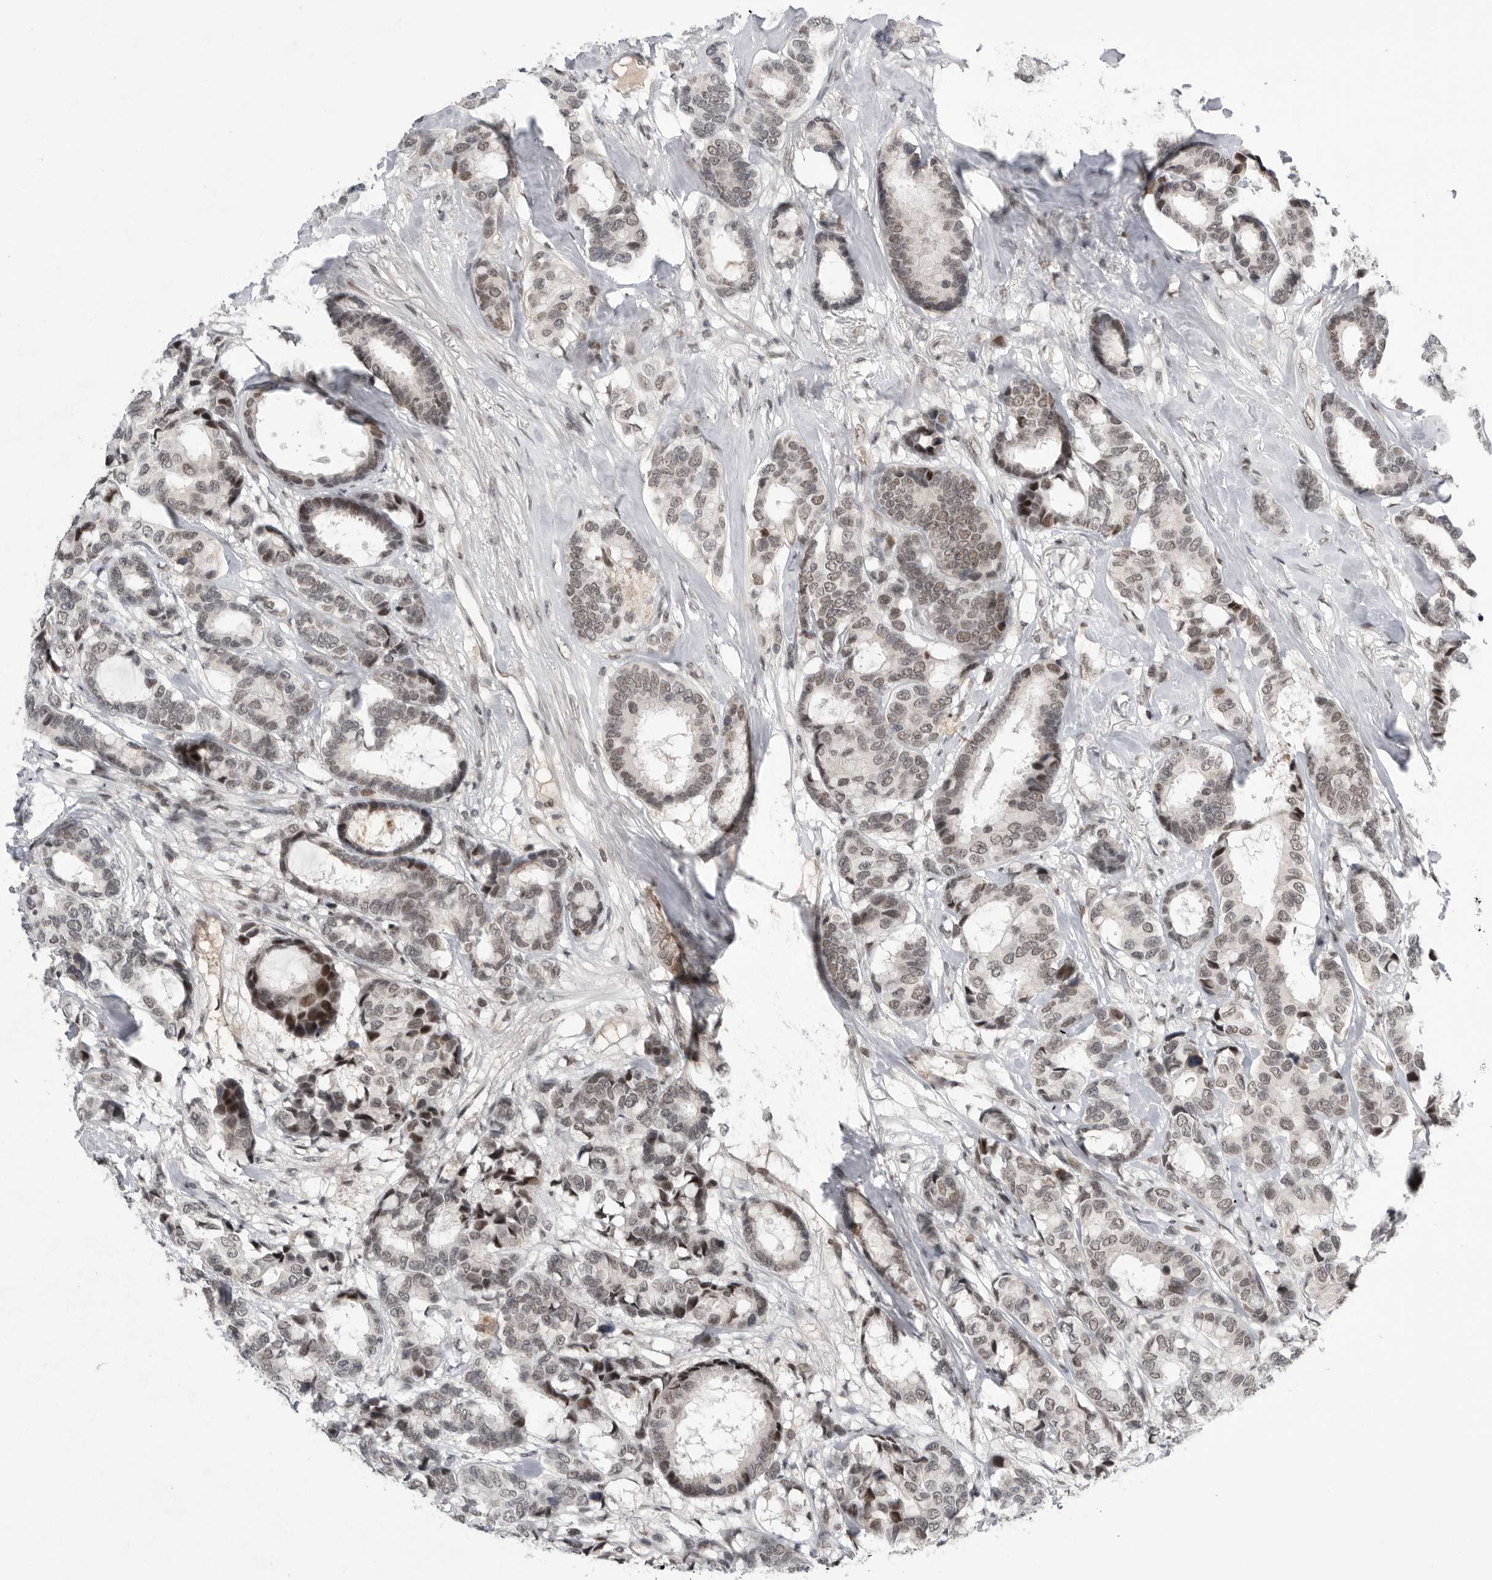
{"staining": {"intensity": "weak", "quantity": ">75%", "location": "nuclear"}, "tissue": "breast cancer", "cell_type": "Tumor cells", "image_type": "cancer", "snomed": [{"axis": "morphology", "description": "Duct carcinoma"}, {"axis": "topography", "description": "Breast"}], "caption": "A histopathology image of human breast cancer stained for a protein displays weak nuclear brown staining in tumor cells.", "gene": "POU5F1", "patient": {"sex": "female", "age": 87}}